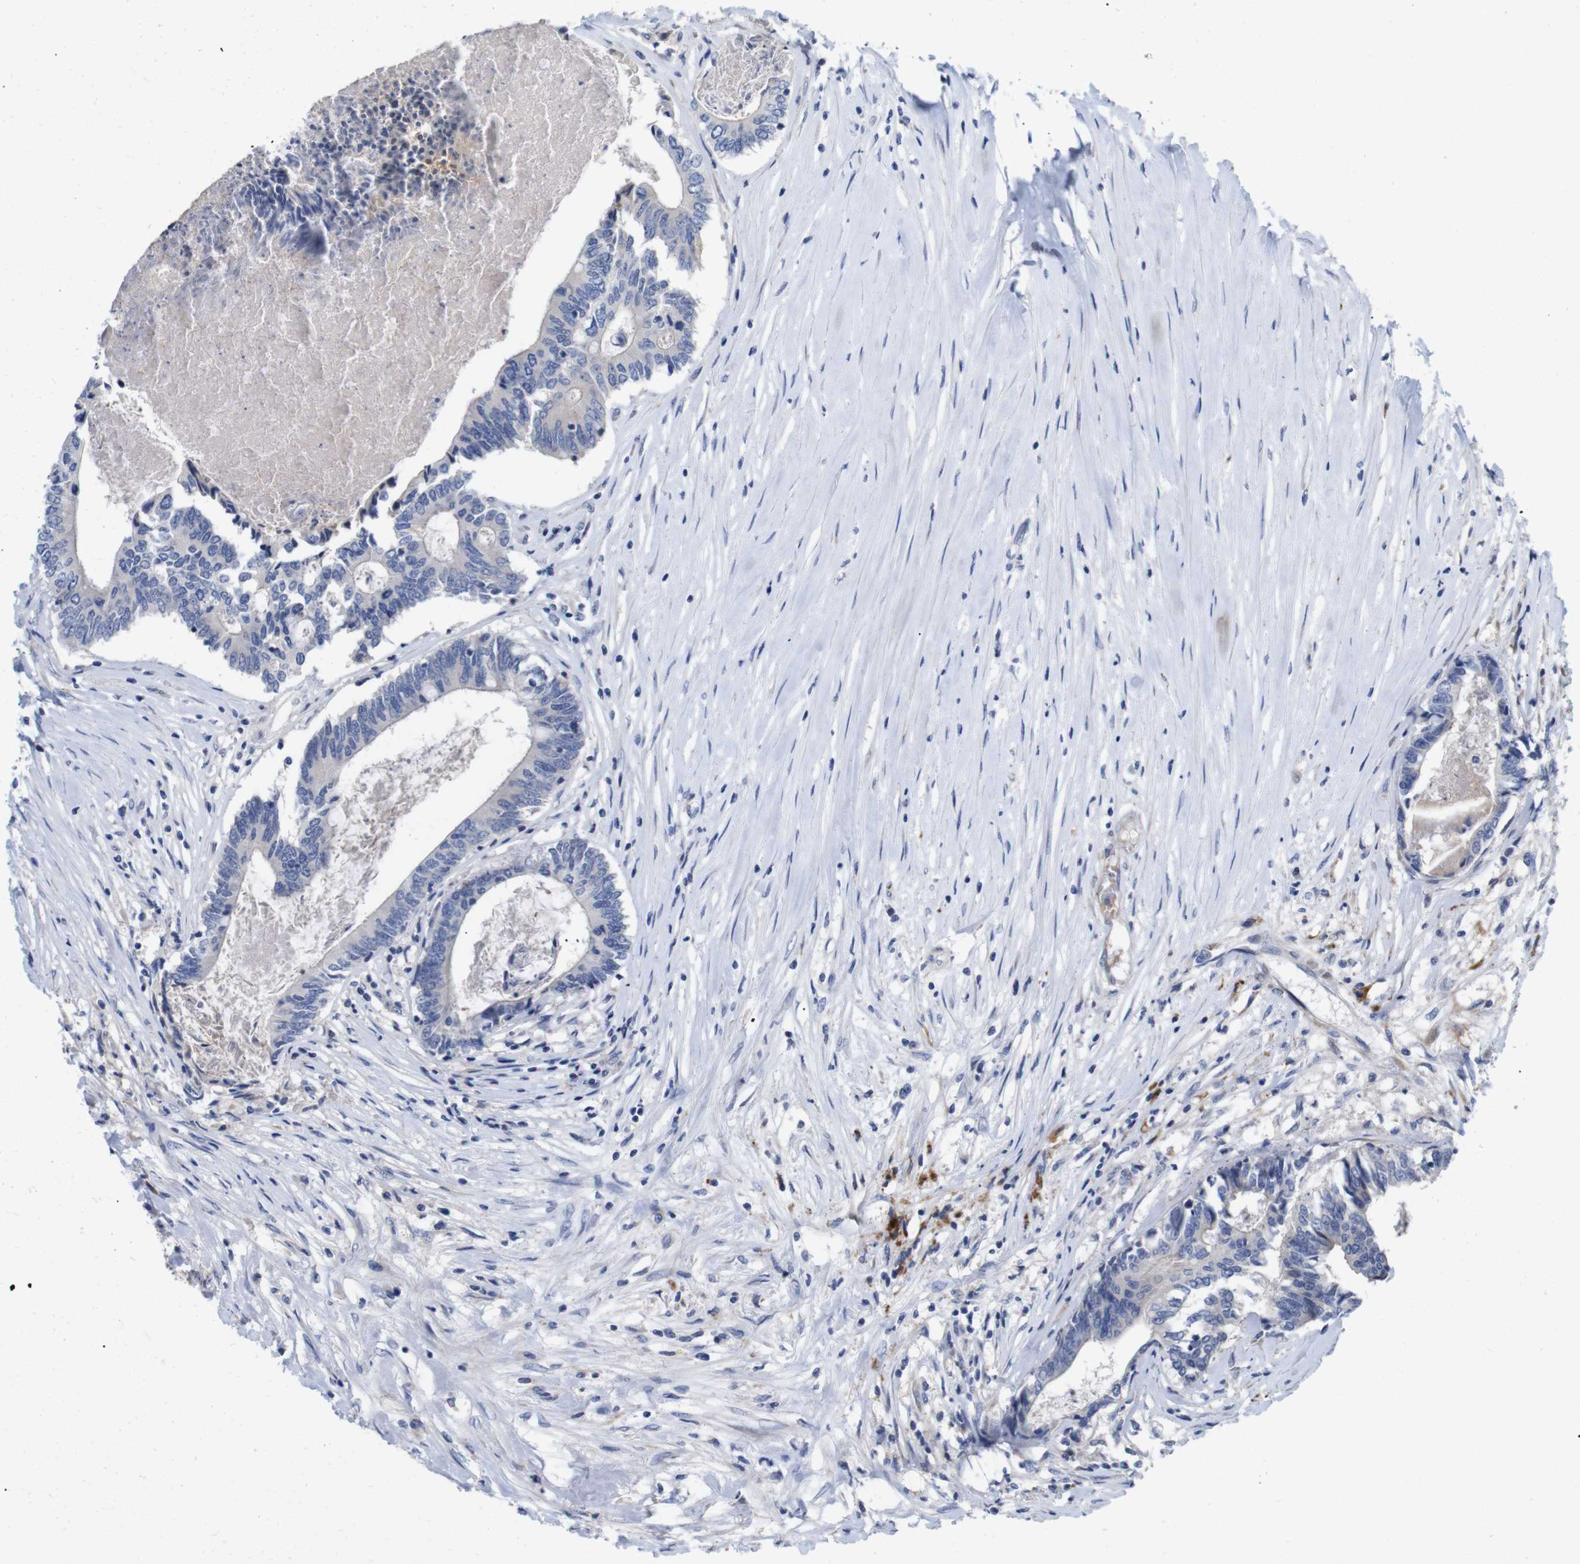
{"staining": {"intensity": "negative", "quantity": "none", "location": "none"}, "tissue": "colorectal cancer", "cell_type": "Tumor cells", "image_type": "cancer", "snomed": [{"axis": "morphology", "description": "Adenocarcinoma, NOS"}, {"axis": "topography", "description": "Rectum"}], "caption": "An IHC histopathology image of adenocarcinoma (colorectal) is shown. There is no staining in tumor cells of adenocarcinoma (colorectal).", "gene": "SPRY3", "patient": {"sex": "male", "age": 63}}